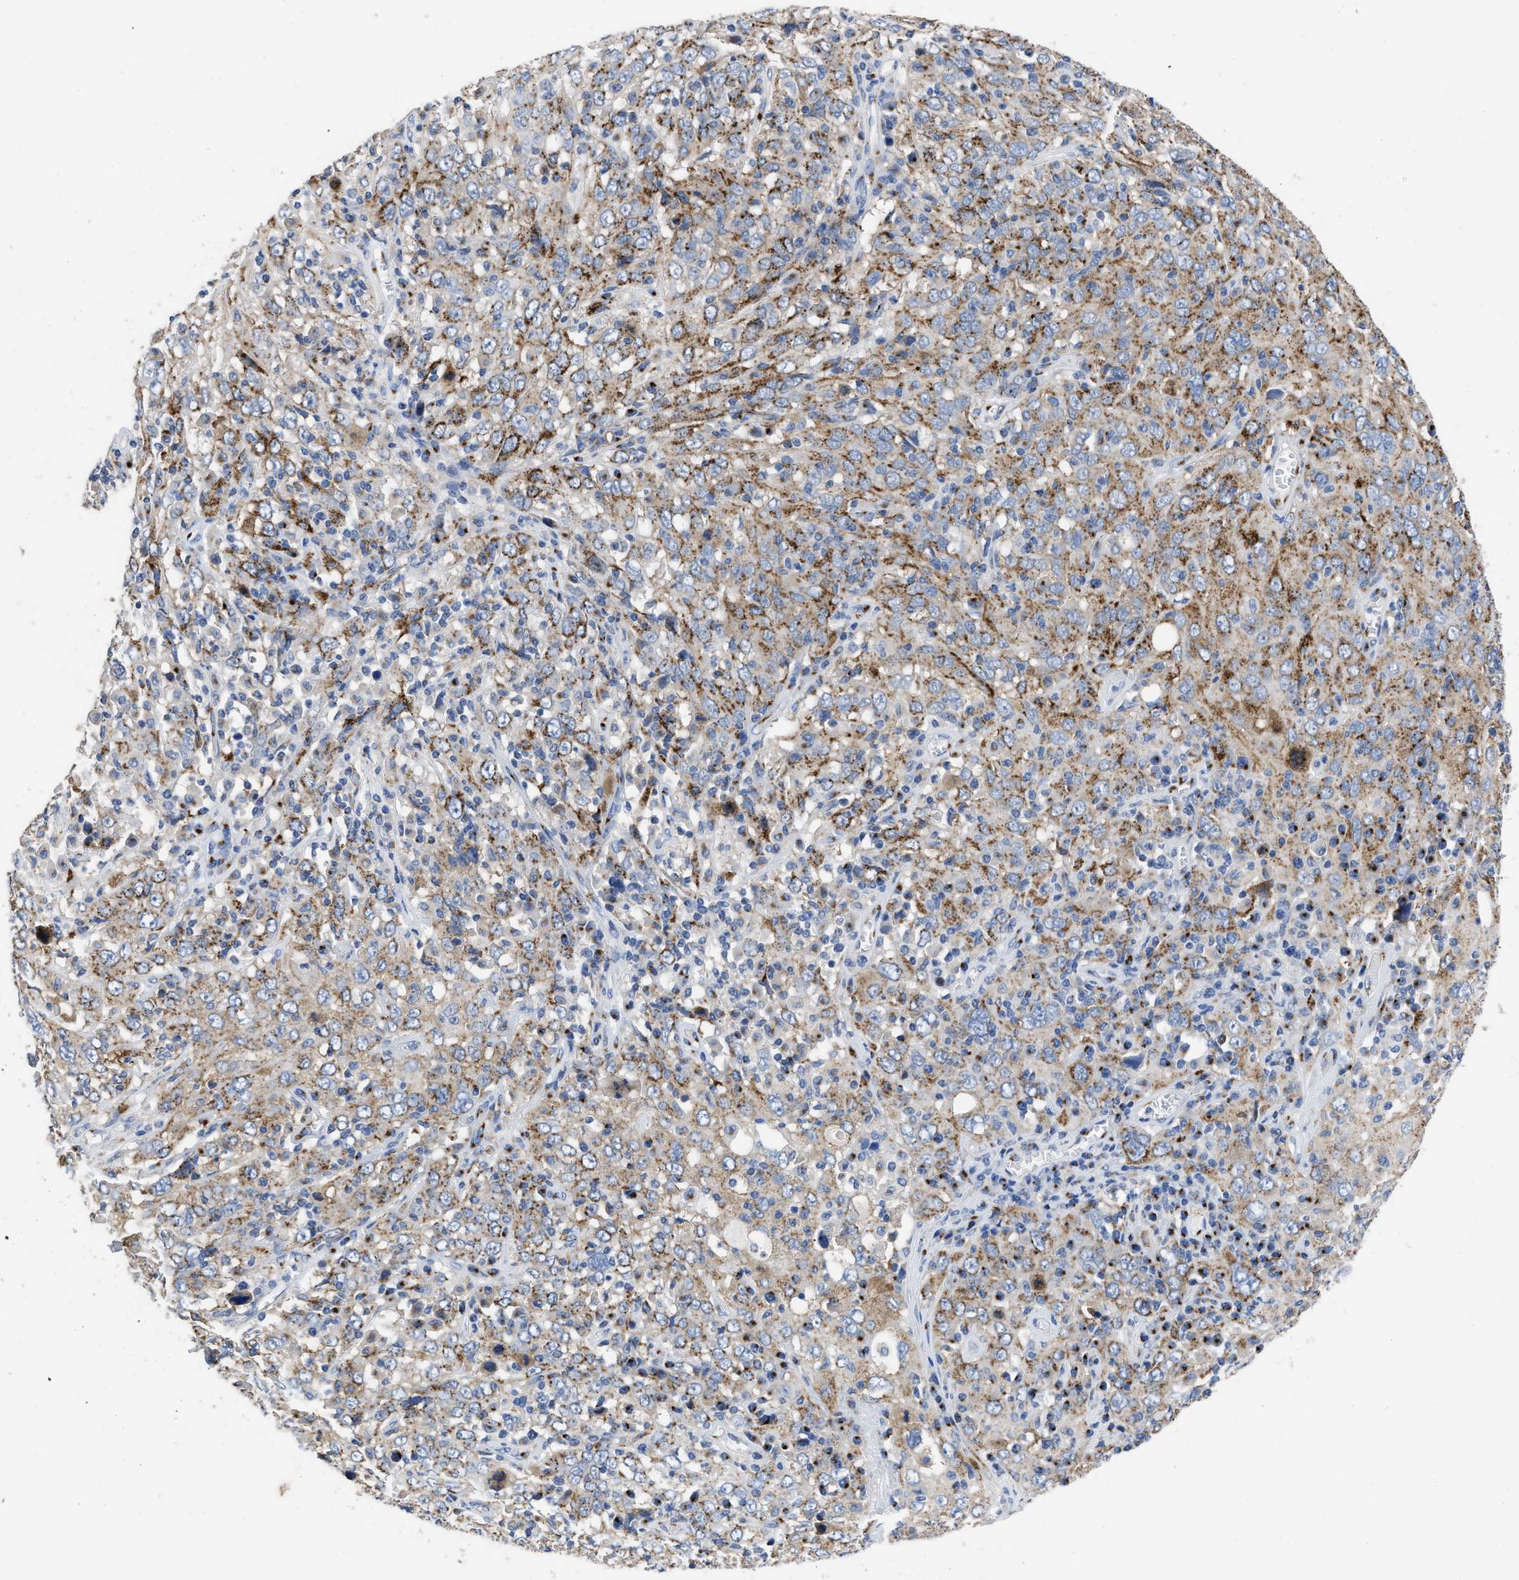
{"staining": {"intensity": "moderate", "quantity": ">75%", "location": "cytoplasmic/membranous"}, "tissue": "cervical cancer", "cell_type": "Tumor cells", "image_type": "cancer", "snomed": [{"axis": "morphology", "description": "Squamous cell carcinoma, NOS"}, {"axis": "topography", "description": "Cervix"}], "caption": "Human cervical squamous cell carcinoma stained with a brown dye demonstrates moderate cytoplasmic/membranous positive expression in approximately >75% of tumor cells.", "gene": "TMEM87A", "patient": {"sex": "female", "age": 46}}